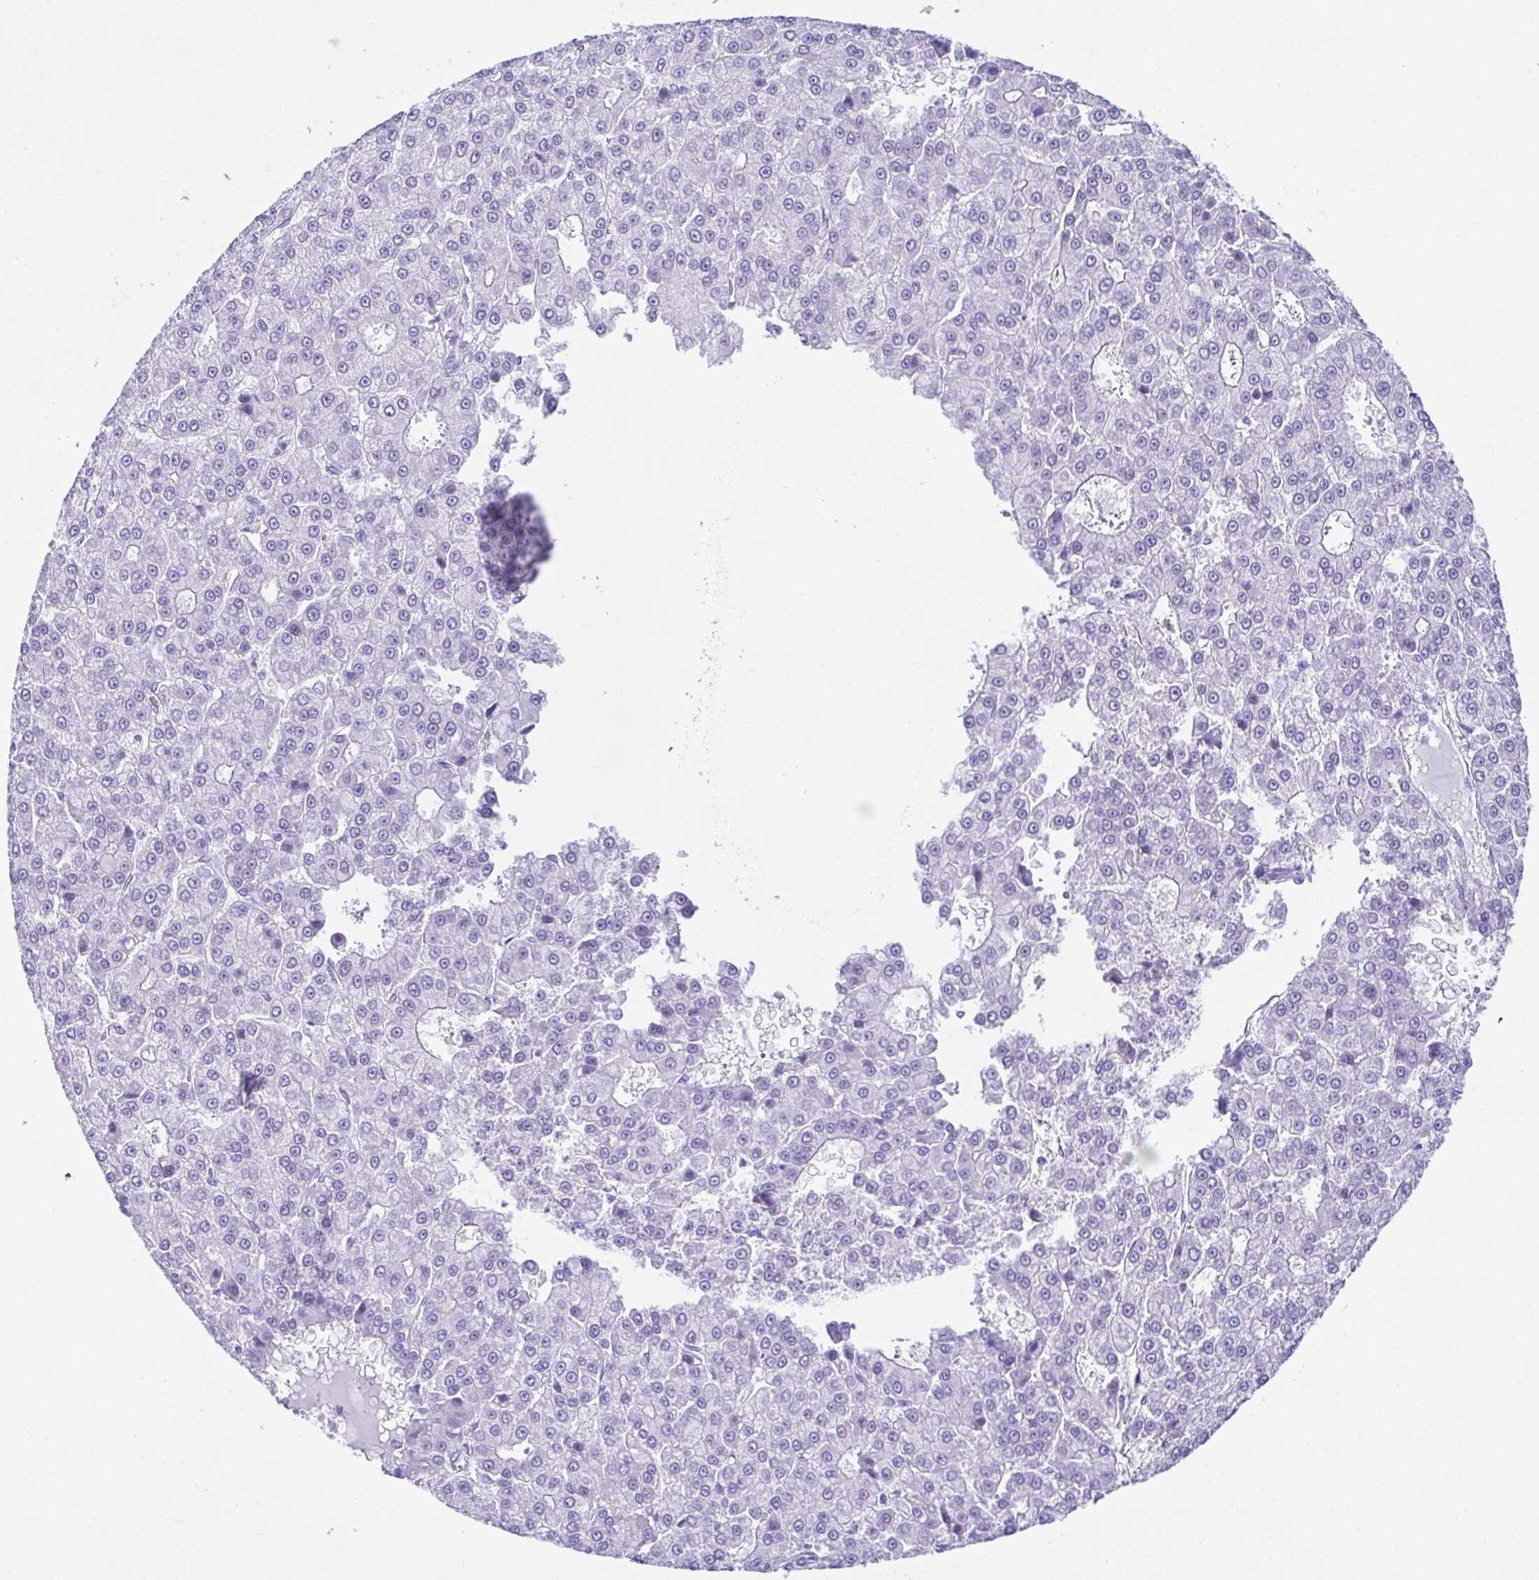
{"staining": {"intensity": "negative", "quantity": "none", "location": "none"}, "tissue": "liver cancer", "cell_type": "Tumor cells", "image_type": "cancer", "snomed": [{"axis": "morphology", "description": "Carcinoma, Hepatocellular, NOS"}, {"axis": "topography", "description": "Liver"}], "caption": "Immunohistochemistry of human liver hepatocellular carcinoma reveals no expression in tumor cells. The staining was performed using DAB (3,3'-diaminobenzidine) to visualize the protein expression in brown, while the nuclei were stained in blue with hematoxylin (Magnification: 20x).", "gene": "LUZP4", "patient": {"sex": "male", "age": 70}}